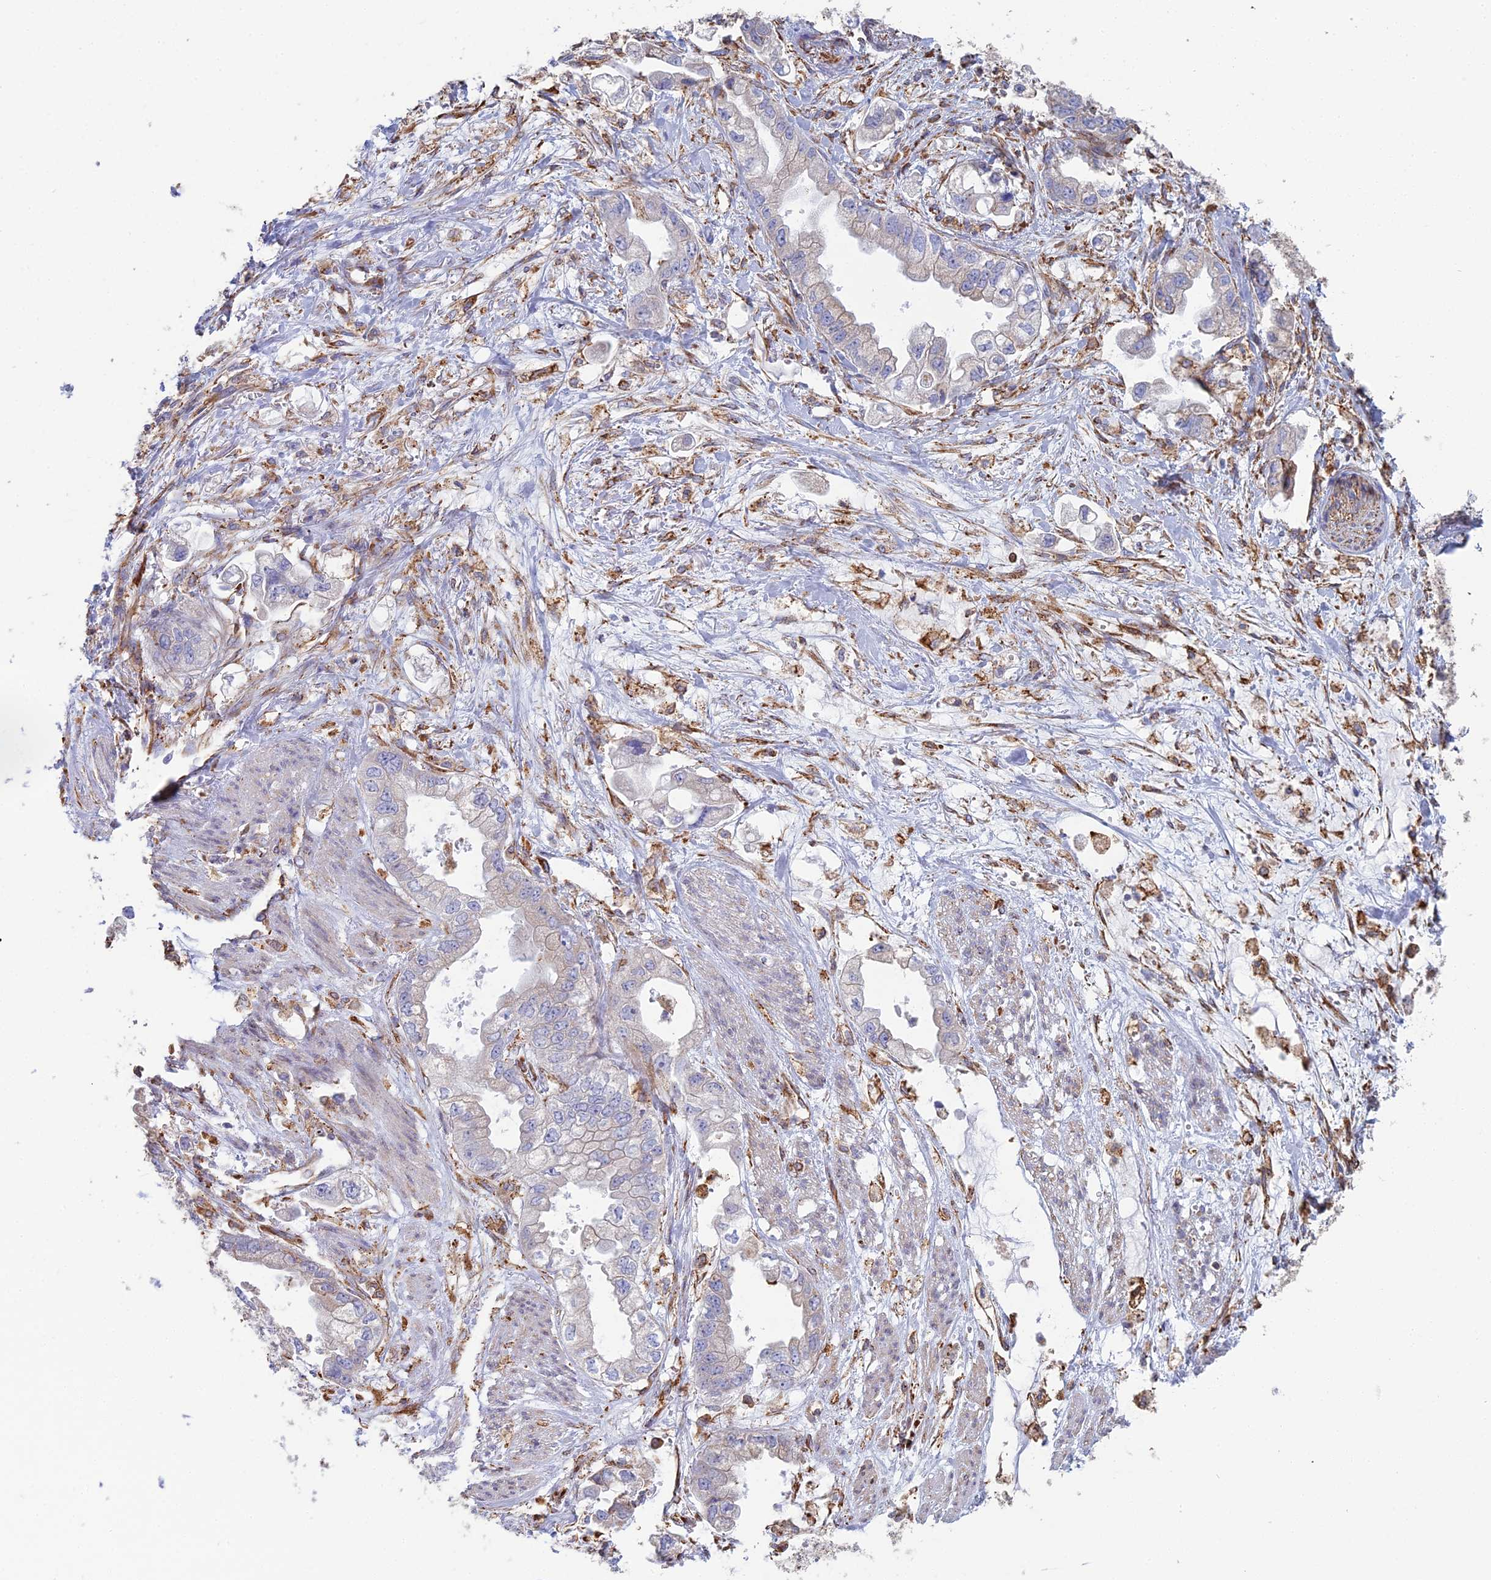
{"staining": {"intensity": "negative", "quantity": "none", "location": "none"}, "tissue": "stomach cancer", "cell_type": "Tumor cells", "image_type": "cancer", "snomed": [{"axis": "morphology", "description": "Adenocarcinoma, NOS"}, {"axis": "topography", "description": "Stomach"}], "caption": "DAB (3,3'-diaminobenzidine) immunohistochemical staining of stomach cancer displays no significant positivity in tumor cells.", "gene": "CLVS2", "patient": {"sex": "male", "age": 62}}